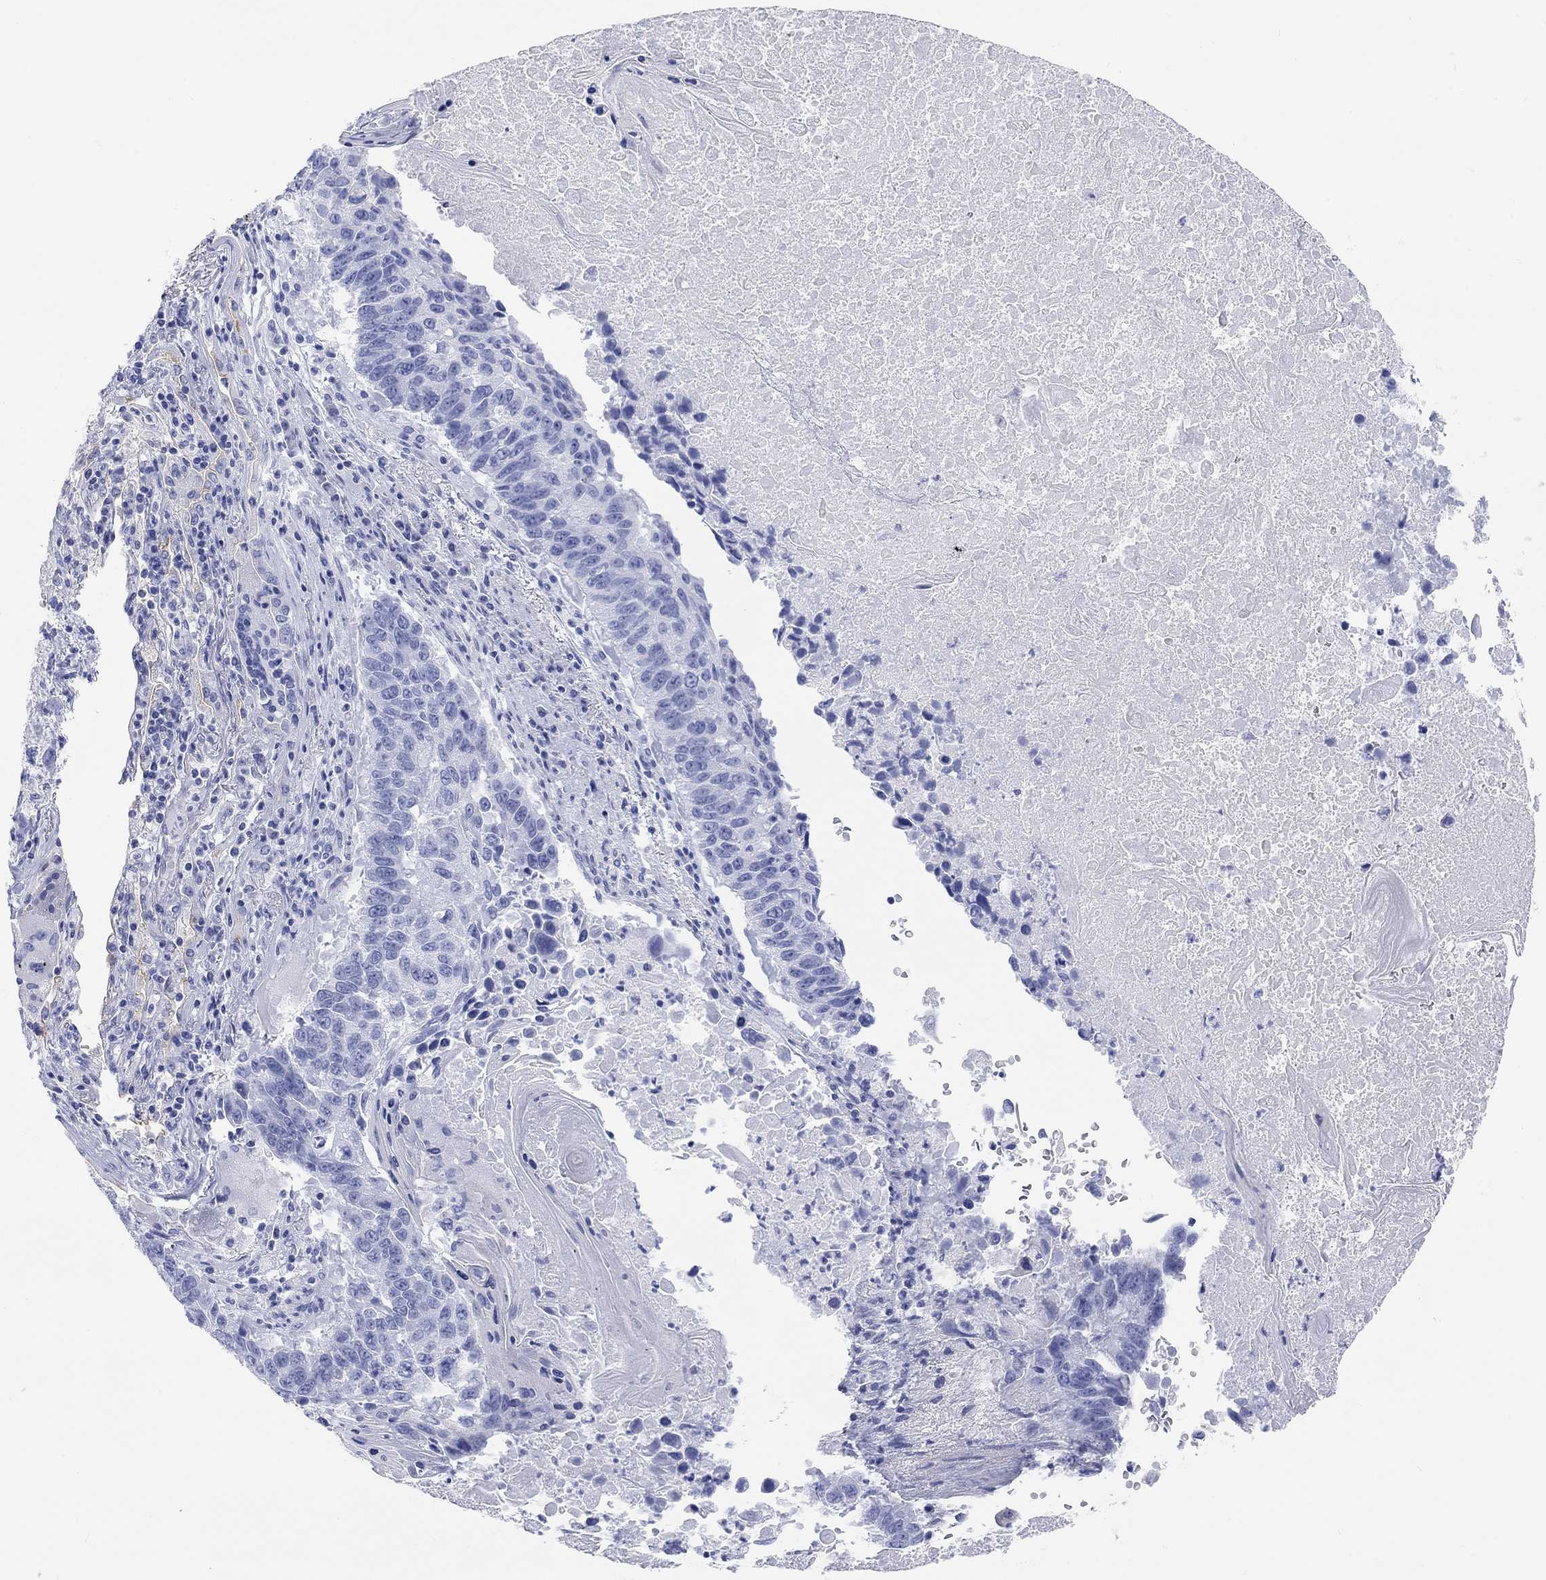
{"staining": {"intensity": "negative", "quantity": "none", "location": "none"}, "tissue": "lung cancer", "cell_type": "Tumor cells", "image_type": "cancer", "snomed": [{"axis": "morphology", "description": "Squamous cell carcinoma, NOS"}, {"axis": "topography", "description": "Lung"}], "caption": "Lung cancer (squamous cell carcinoma) was stained to show a protein in brown. There is no significant expression in tumor cells. (Stains: DAB IHC with hematoxylin counter stain, Microscopy: brightfield microscopy at high magnification).", "gene": "XIRP2", "patient": {"sex": "male", "age": 73}}